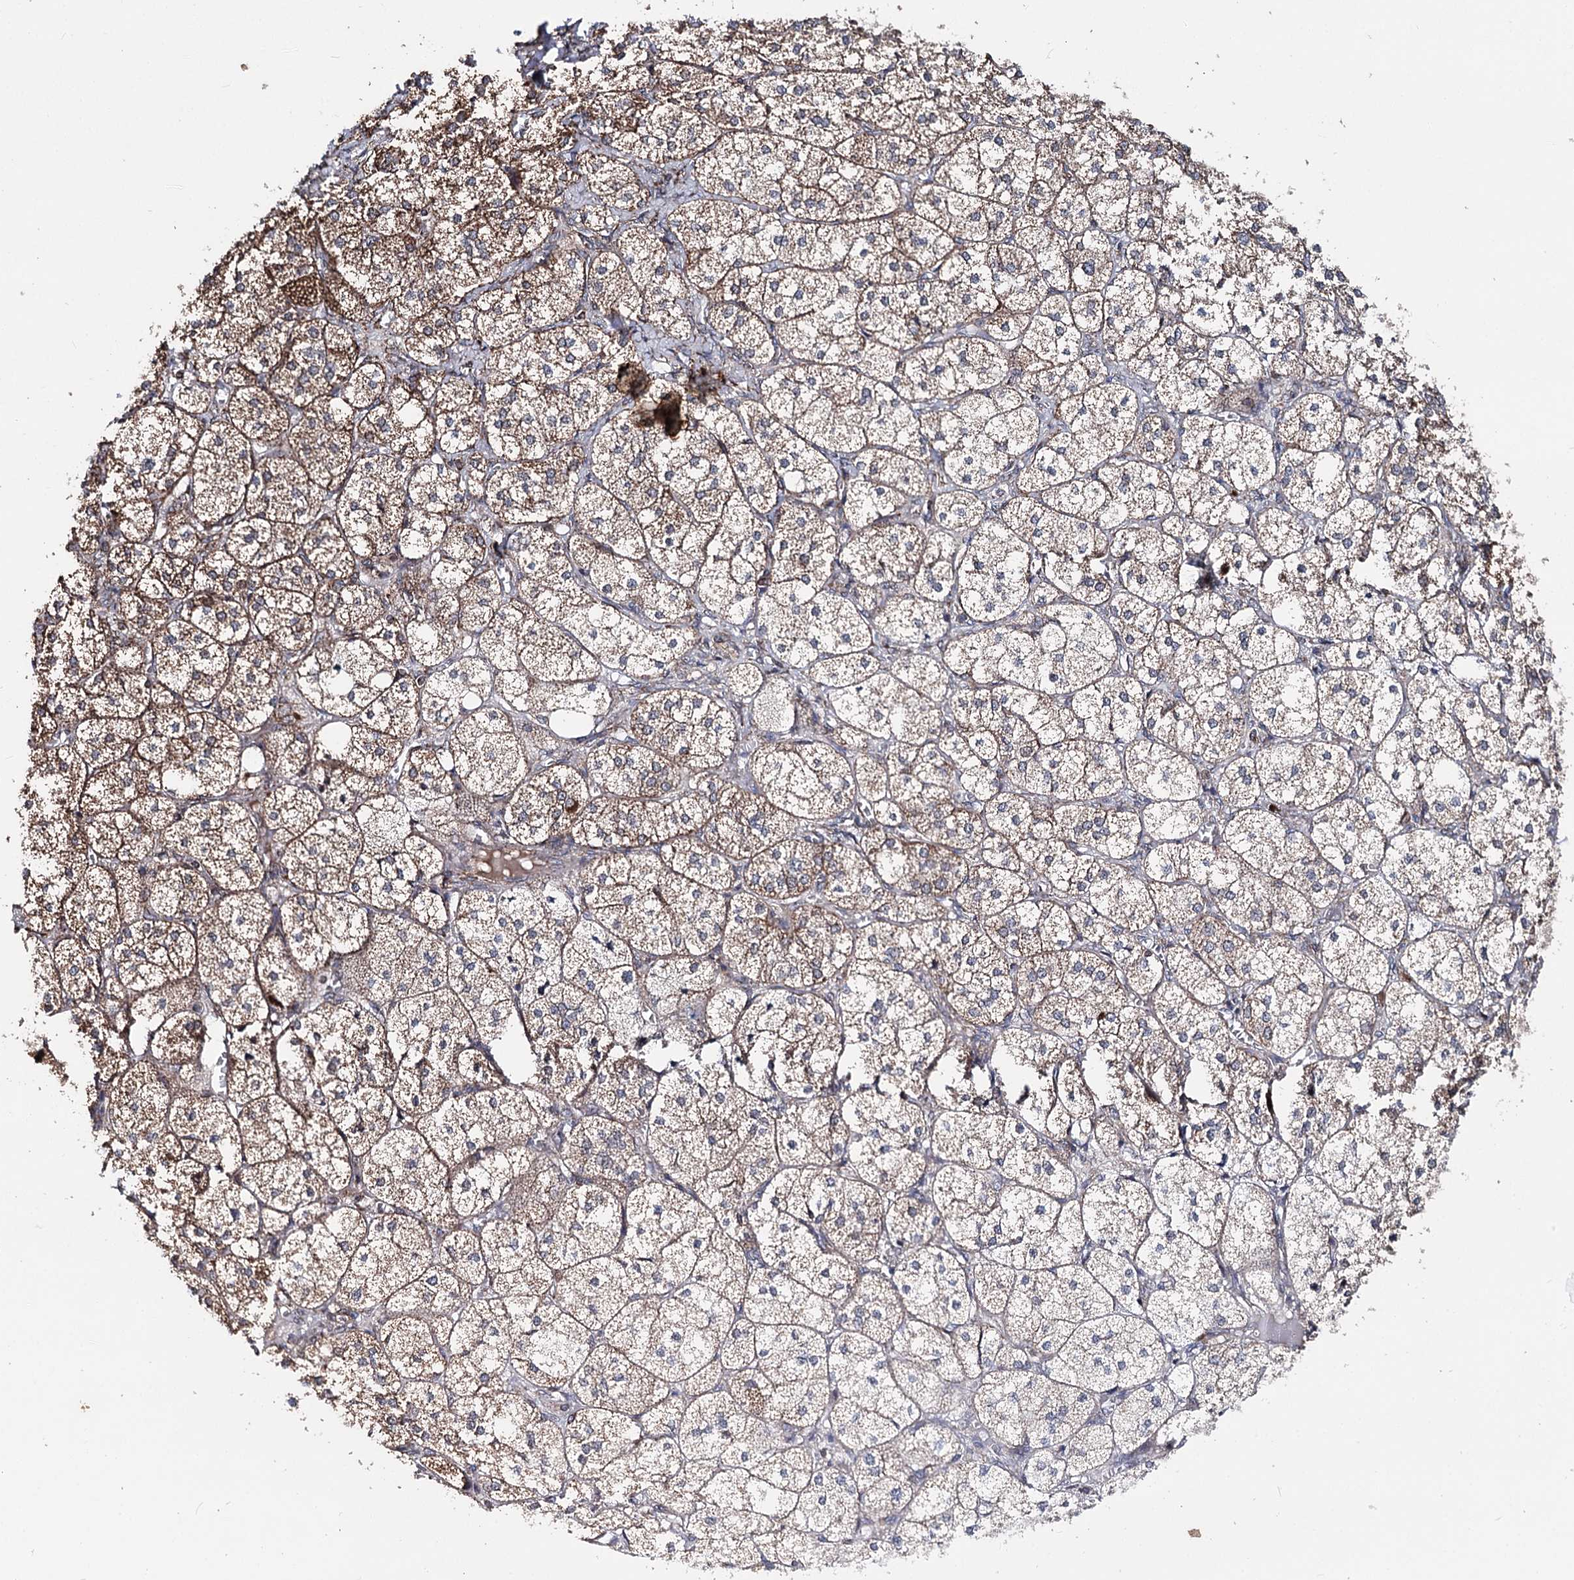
{"staining": {"intensity": "moderate", "quantity": "25%-75%", "location": "cytoplasmic/membranous"}, "tissue": "adrenal gland", "cell_type": "Glandular cells", "image_type": "normal", "snomed": [{"axis": "morphology", "description": "Normal tissue, NOS"}, {"axis": "topography", "description": "Adrenal gland"}], "caption": "Glandular cells display medium levels of moderate cytoplasmic/membranous positivity in about 25%-75% of cells in benign human adrenal gland.", "gene": "FGFR1OP2", "patient": {"sex": "female", "age": 61}}